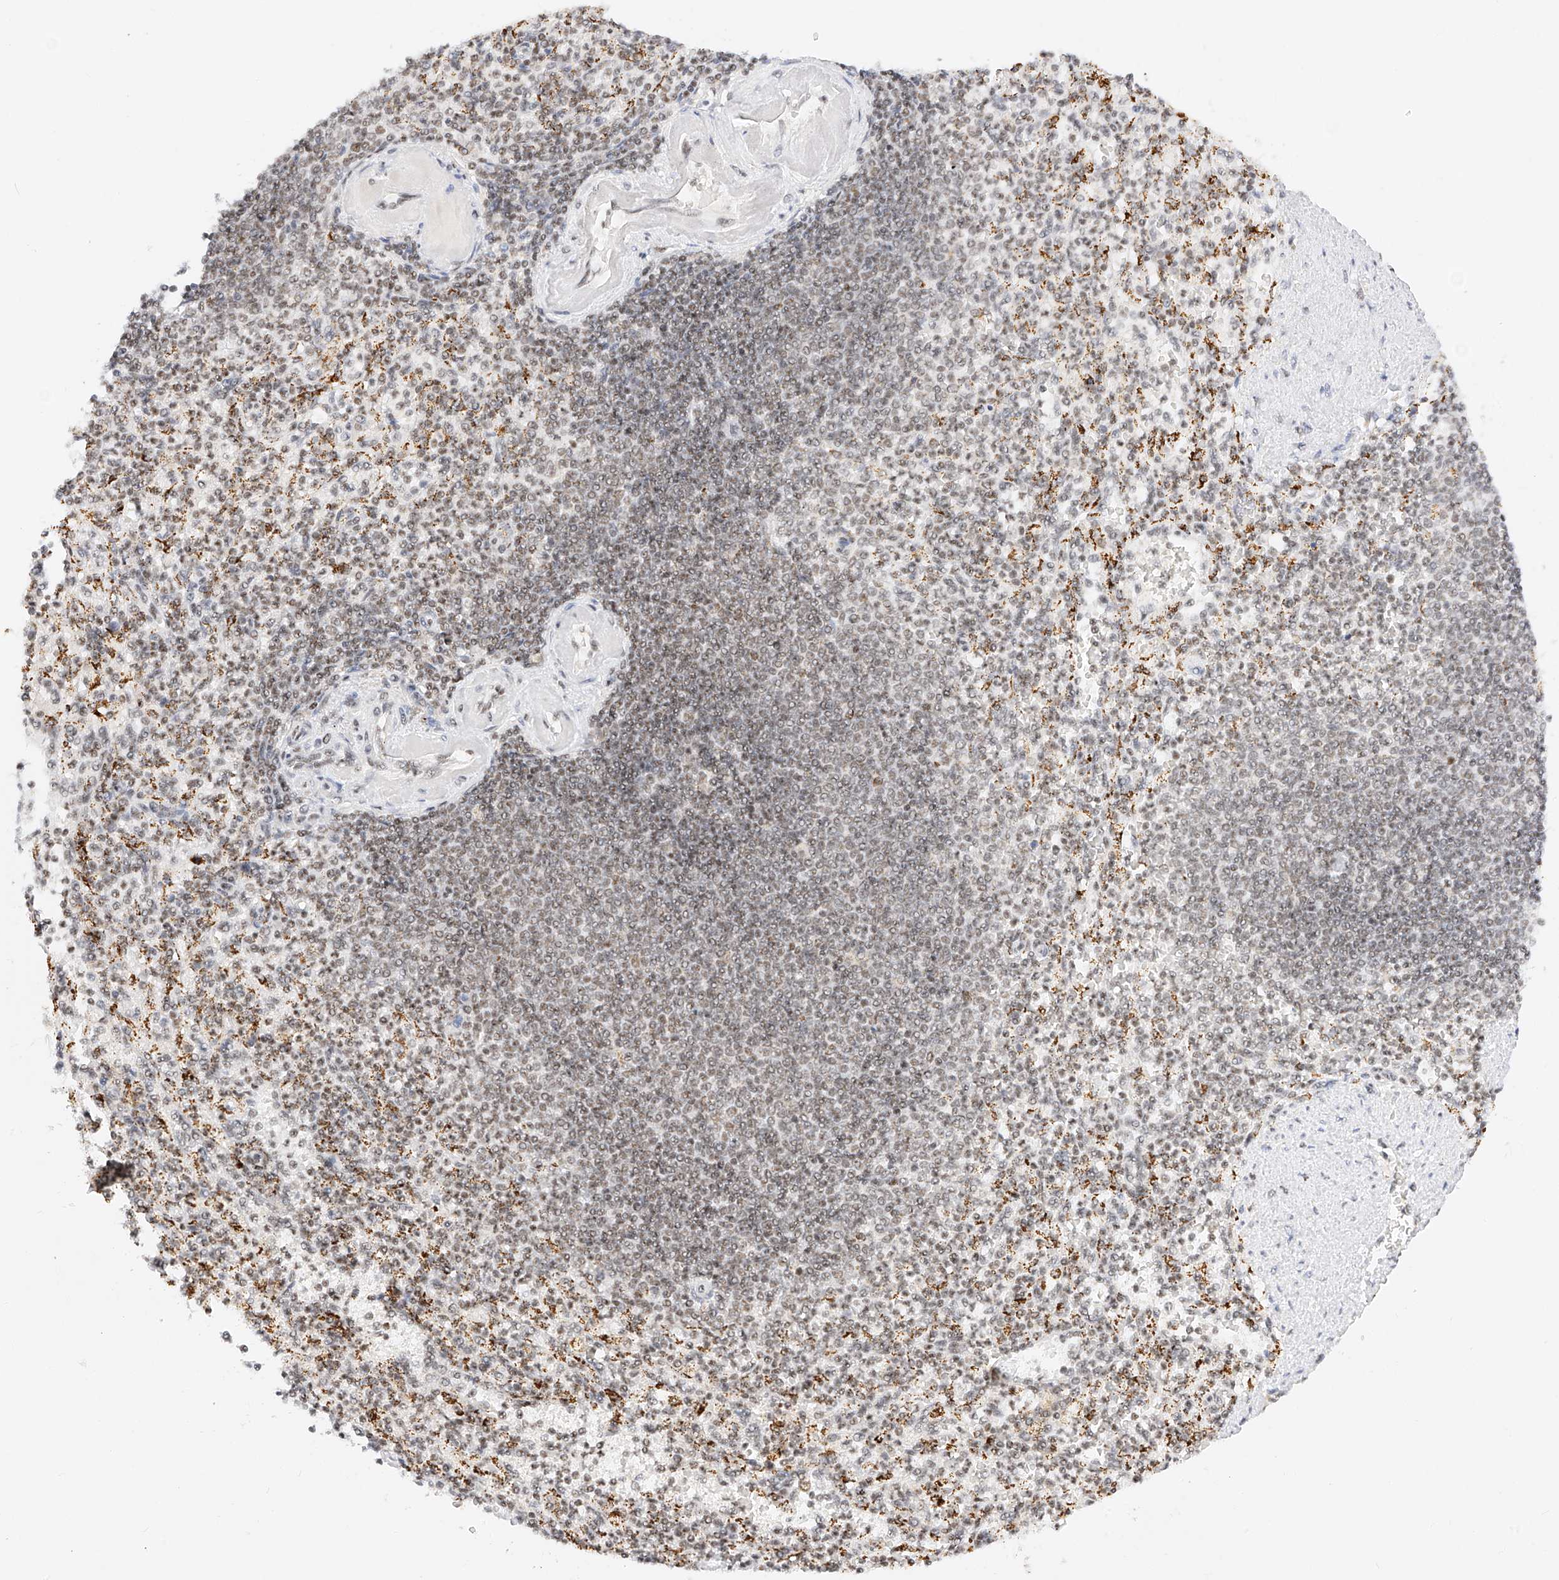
{"staining": {"intensity": "moderate", "quantity": "25%-75%", "location": "nuclear"}, "tissue": "spleen", "cell_type": "Cells in red pulp", "image_type": "normal", "snomed": [{"axis": "morphology", "description": "Normal tissue, NOS"}, {"axis": "topography", "description": "Spleen"}], "caption": "DAB immunohistochemical staining of benign human spleen exhibits moderate nuclear protein positivity in about 25%-75% of cells in red pulp.", "gene": "NRF1", "patient": {"sex": "female", "age": 74}}